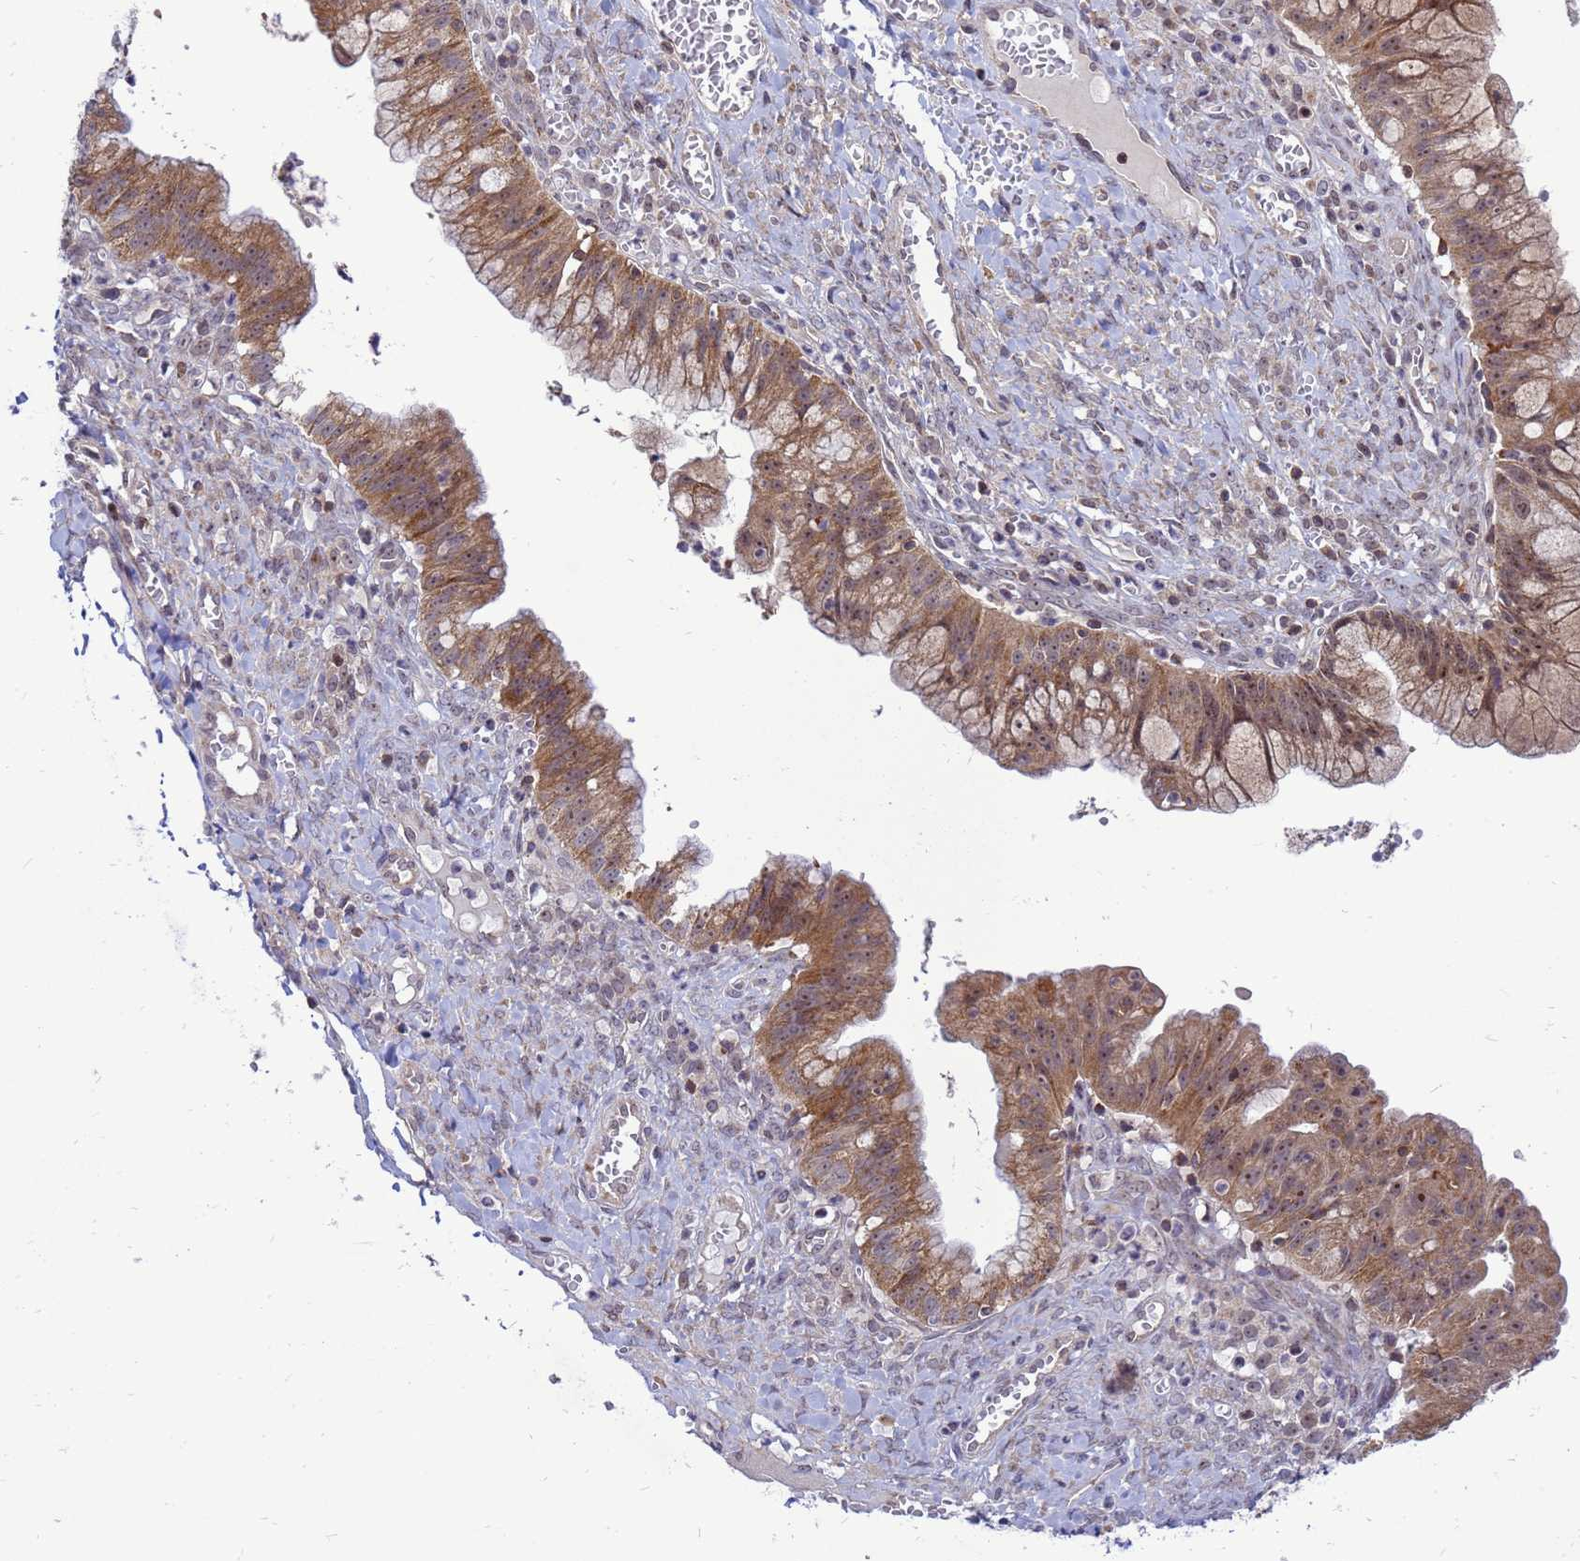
{"staining": {"intensity": "moderate", "quantity": ">75%", "location": "cytoplasmic/membranous"}, "tissue": "ovarian cancer", "cell_type": "Tumor cells", "image_type": "cancer", "snomed": [{"axis": "morphology", "description": "Cystadenocarcinoma, mucinous, NOS"}, {"axis": "topography", "description": "Ovary"}], "caption": "DAB (3,3'-diaminobenzidine) immunohistochemical staining of human ovarian cancer shows moderate cytoplasmic/membranous protein expression in about >75% of tumor cells. (Brightfield microscopy of DAB IHC at high magnification).", "gene": "C12orf43", "patient": {"sex": "female", "age": 70}}